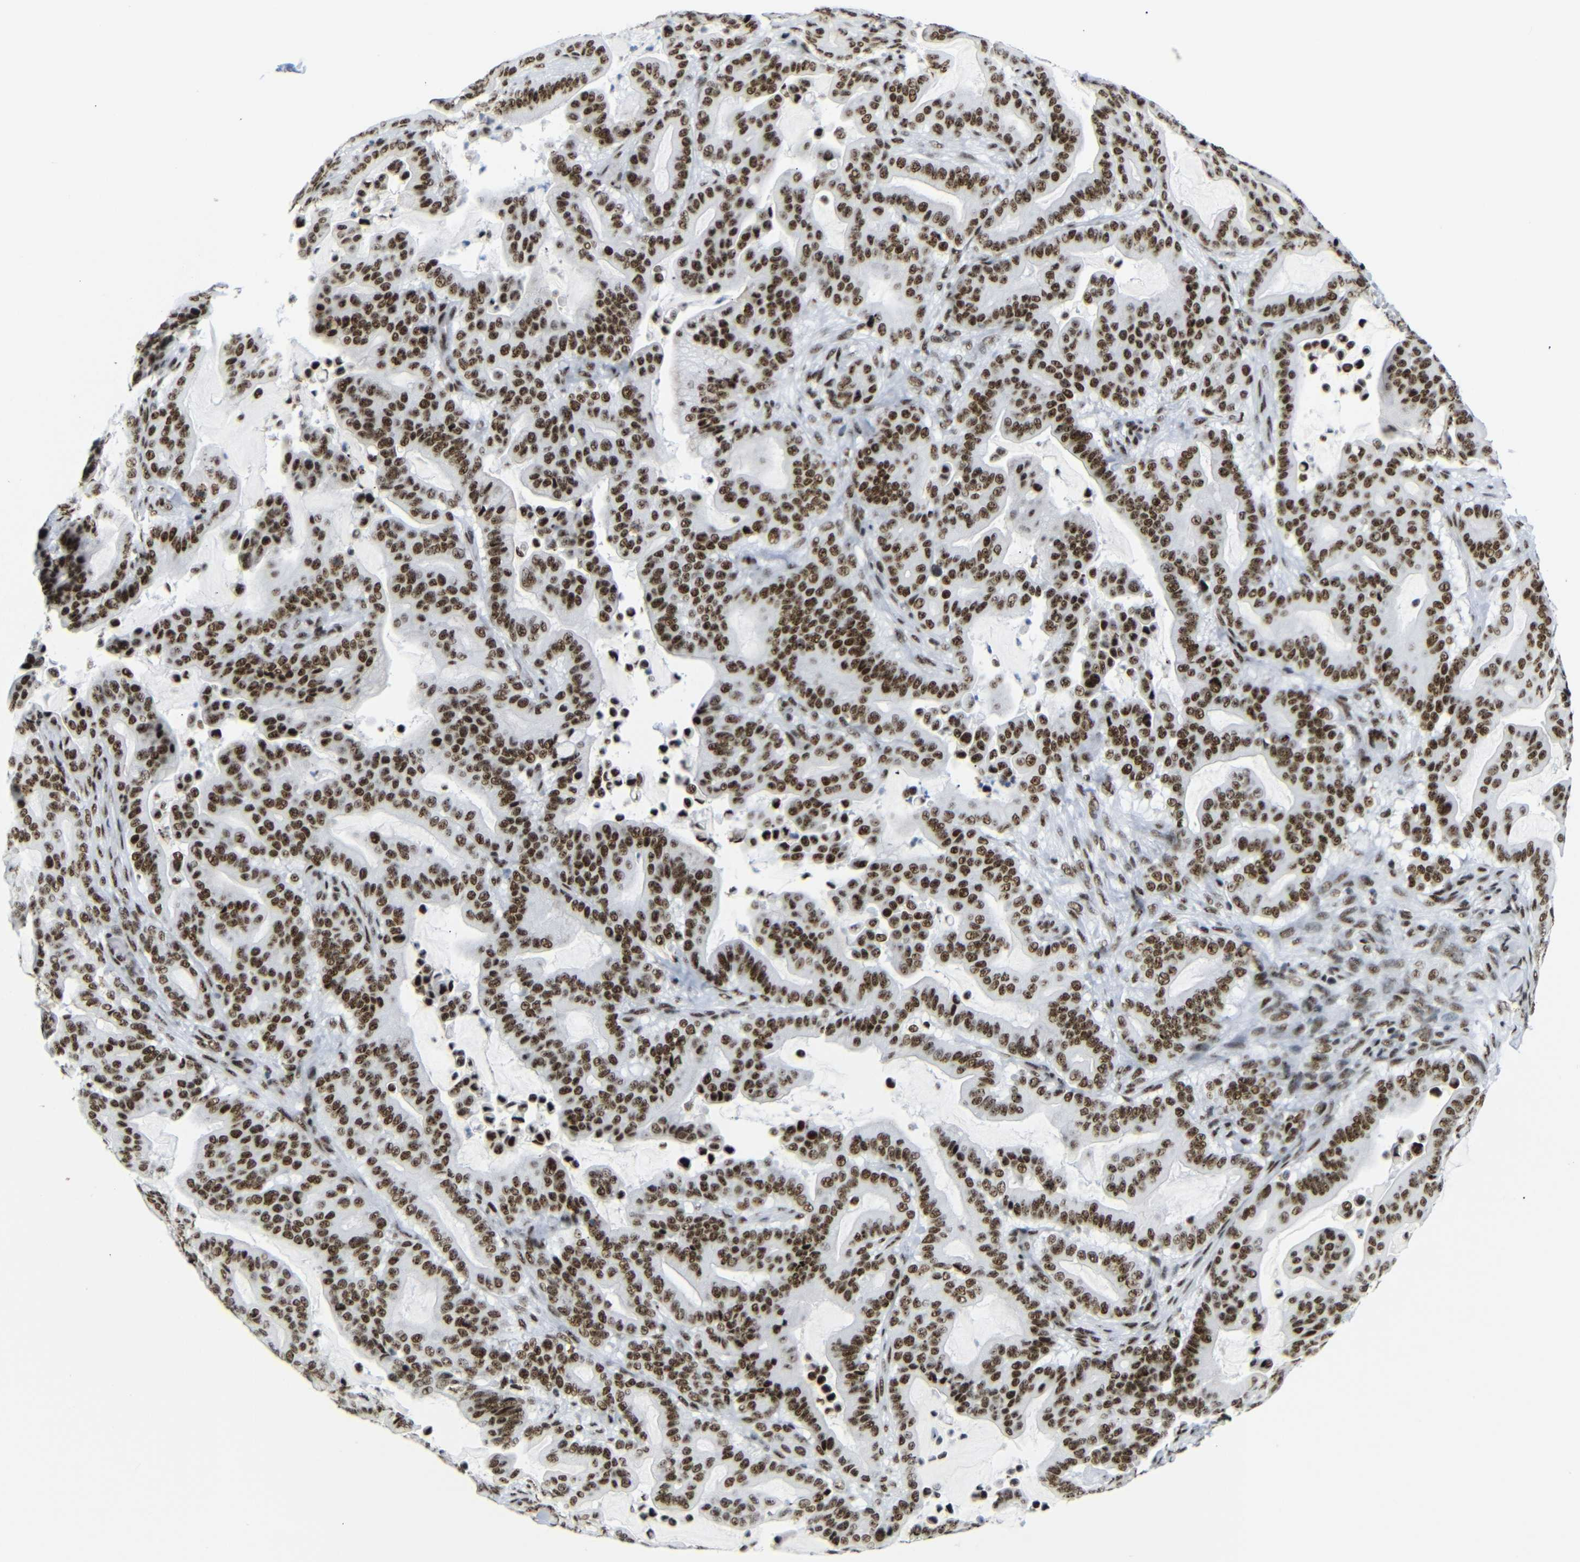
{"staining": {"intensity": "strong", "quantity": ">75%", "location": "nuclear"}, "tissue": "pancreatic cancer", "cell_type": "Tumor cells", "image_type": "cancer", "snomed": [{"axis": "morphology", "description": "Adenocarcinoma, NOS"}, {"axis": "topography", "description": "Pancreas"}], "caption": "Adenocarcinoma (pancreatic) was stained to show a protein in brown. There is high levels of strong nuclear expression in approximately >75% of tumor cells.", "gene": "TRA2B", "patient": {"sex": "male", "age": 63}}